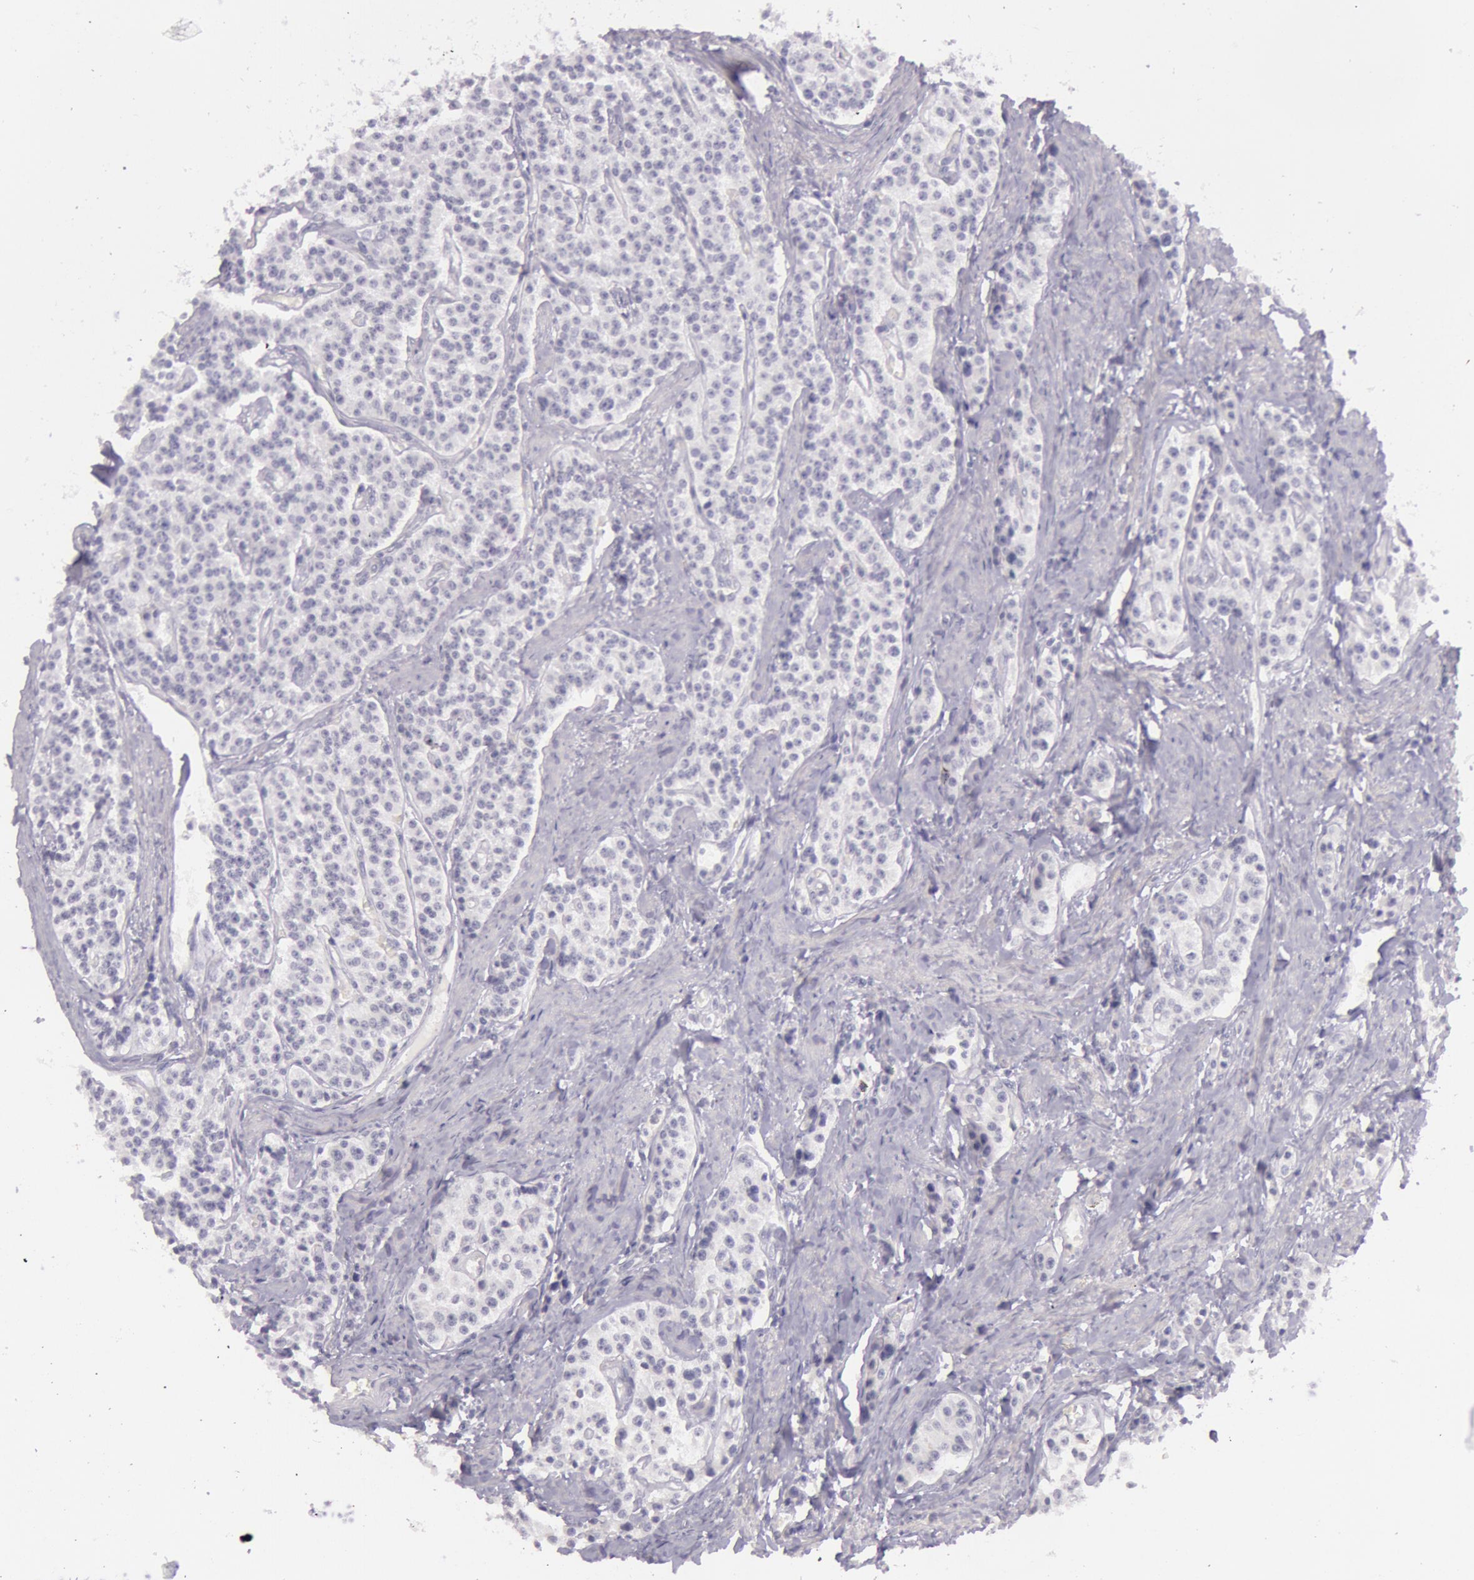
{"staining": {"intensity": "negative", "quantity": "none", "location": "none"}, "tissue": "carcinoid", "cell_type": "Tumor cells", "image_type": "cancer", "snomed": [{"axis": "morphology", "description": "Carcinoid, malignant, NOS"}, {"axis": "topography", "description": "Stomach"}], "caption": "Immunohistochemical staining of carcinoid shows no significant staining in tumor cells. The staining was performed using DAB (3,3'-diaminobenzidine) to visualize the protein expression in brown, while the nuclei were stained in blue with hematoxylin (Magnification: 20x).", "gene": "RBMY1F", "patient": {"sex": "female", "age": 76}}